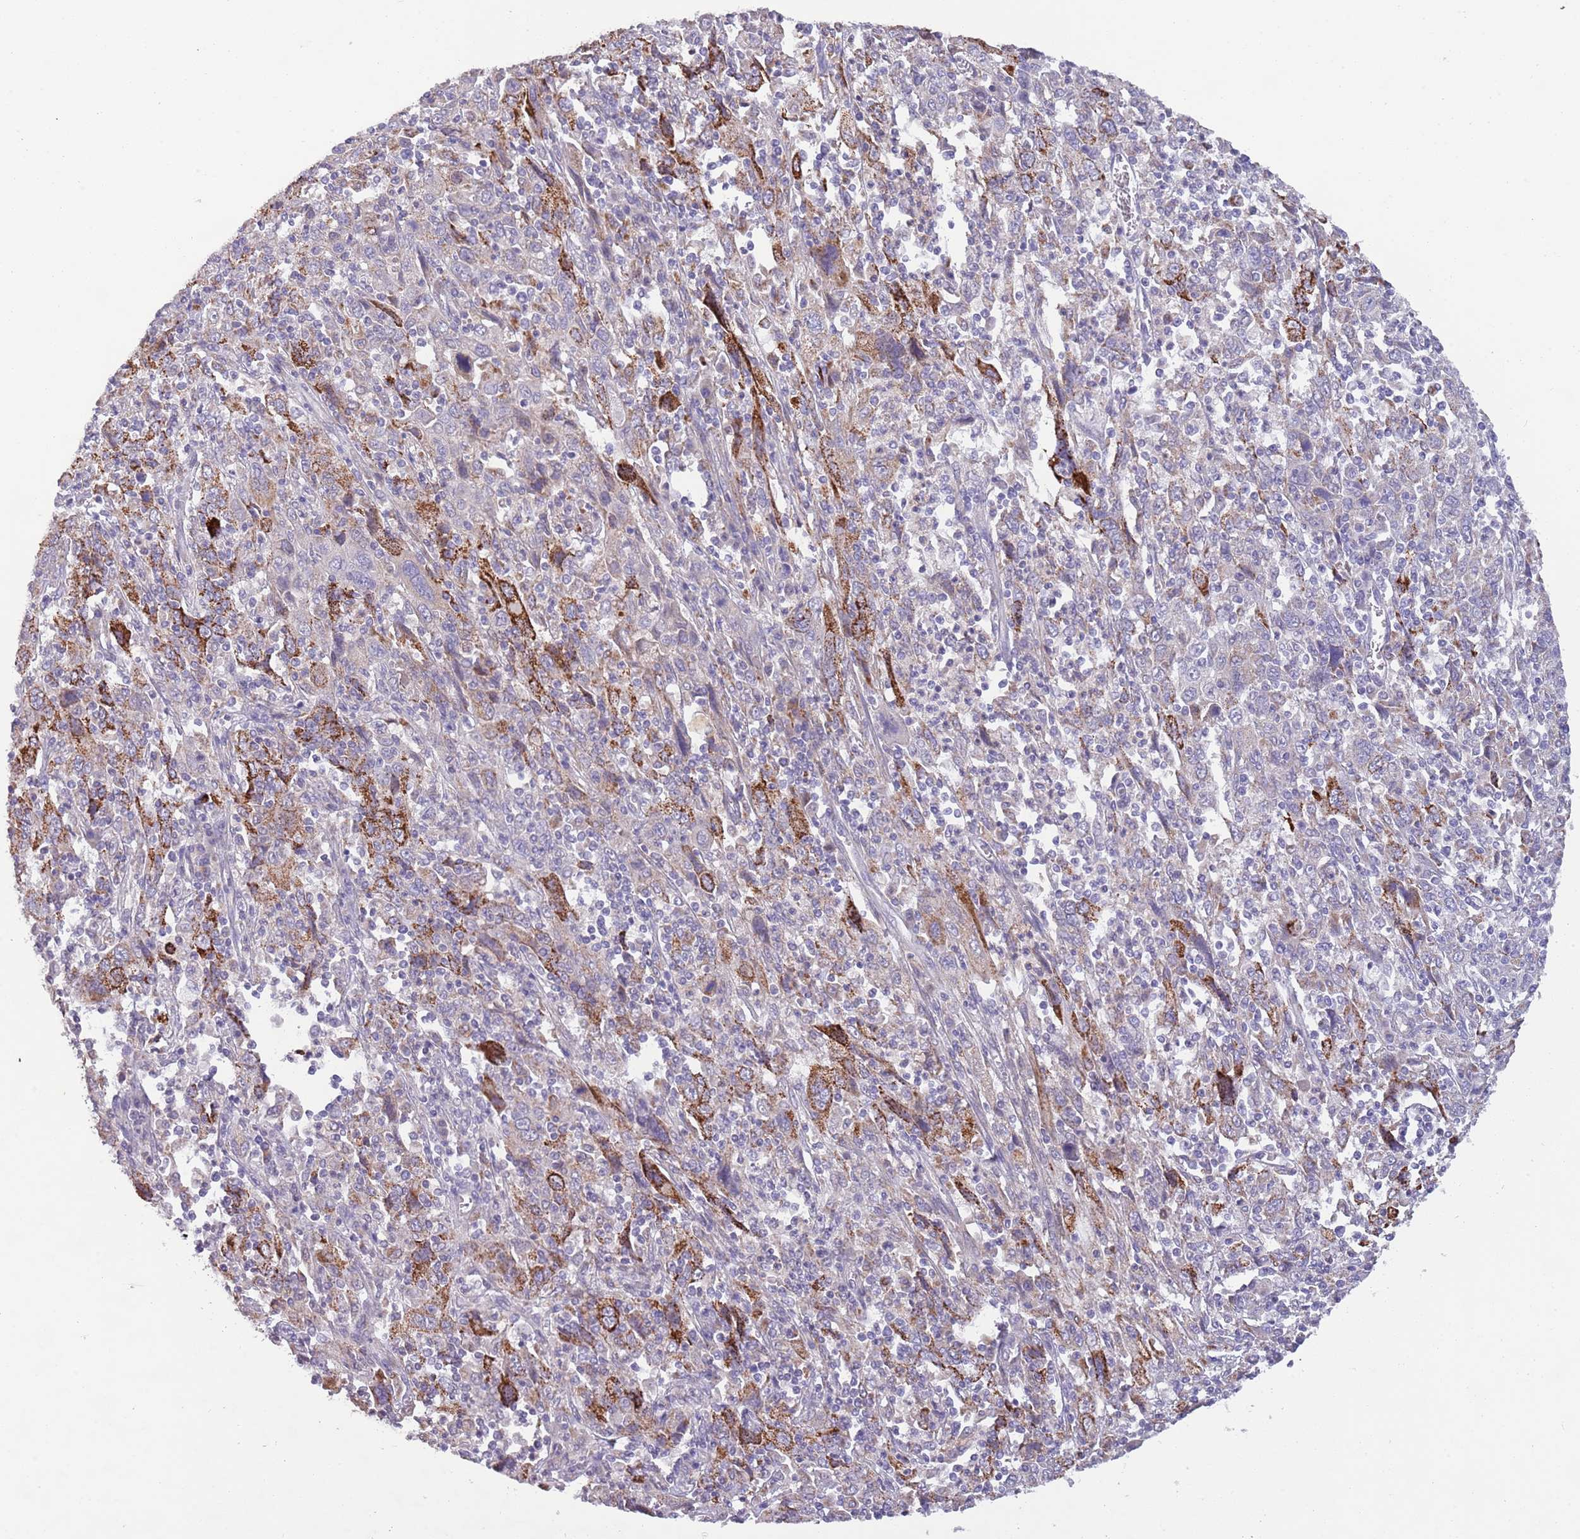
{"staining": {"intensity": "negative", "quantity": "none", "location": "none"}, "tissue": "cervical cancer", "cell_type": "Tumor cells", "image_type": "cancer", "snomed": [{"axis": "morphology", "description": "Squamous cell carcinoma, NOS"}, {"axis": "topography", "description": "Cervix"}], "caption": "Human cervical squamous cell carcinoma stained for a protein using IHC demonstrates no expression in tumor cells.", "gene": "ZNF658", "patient": {"sex": "female", "age": 46}}